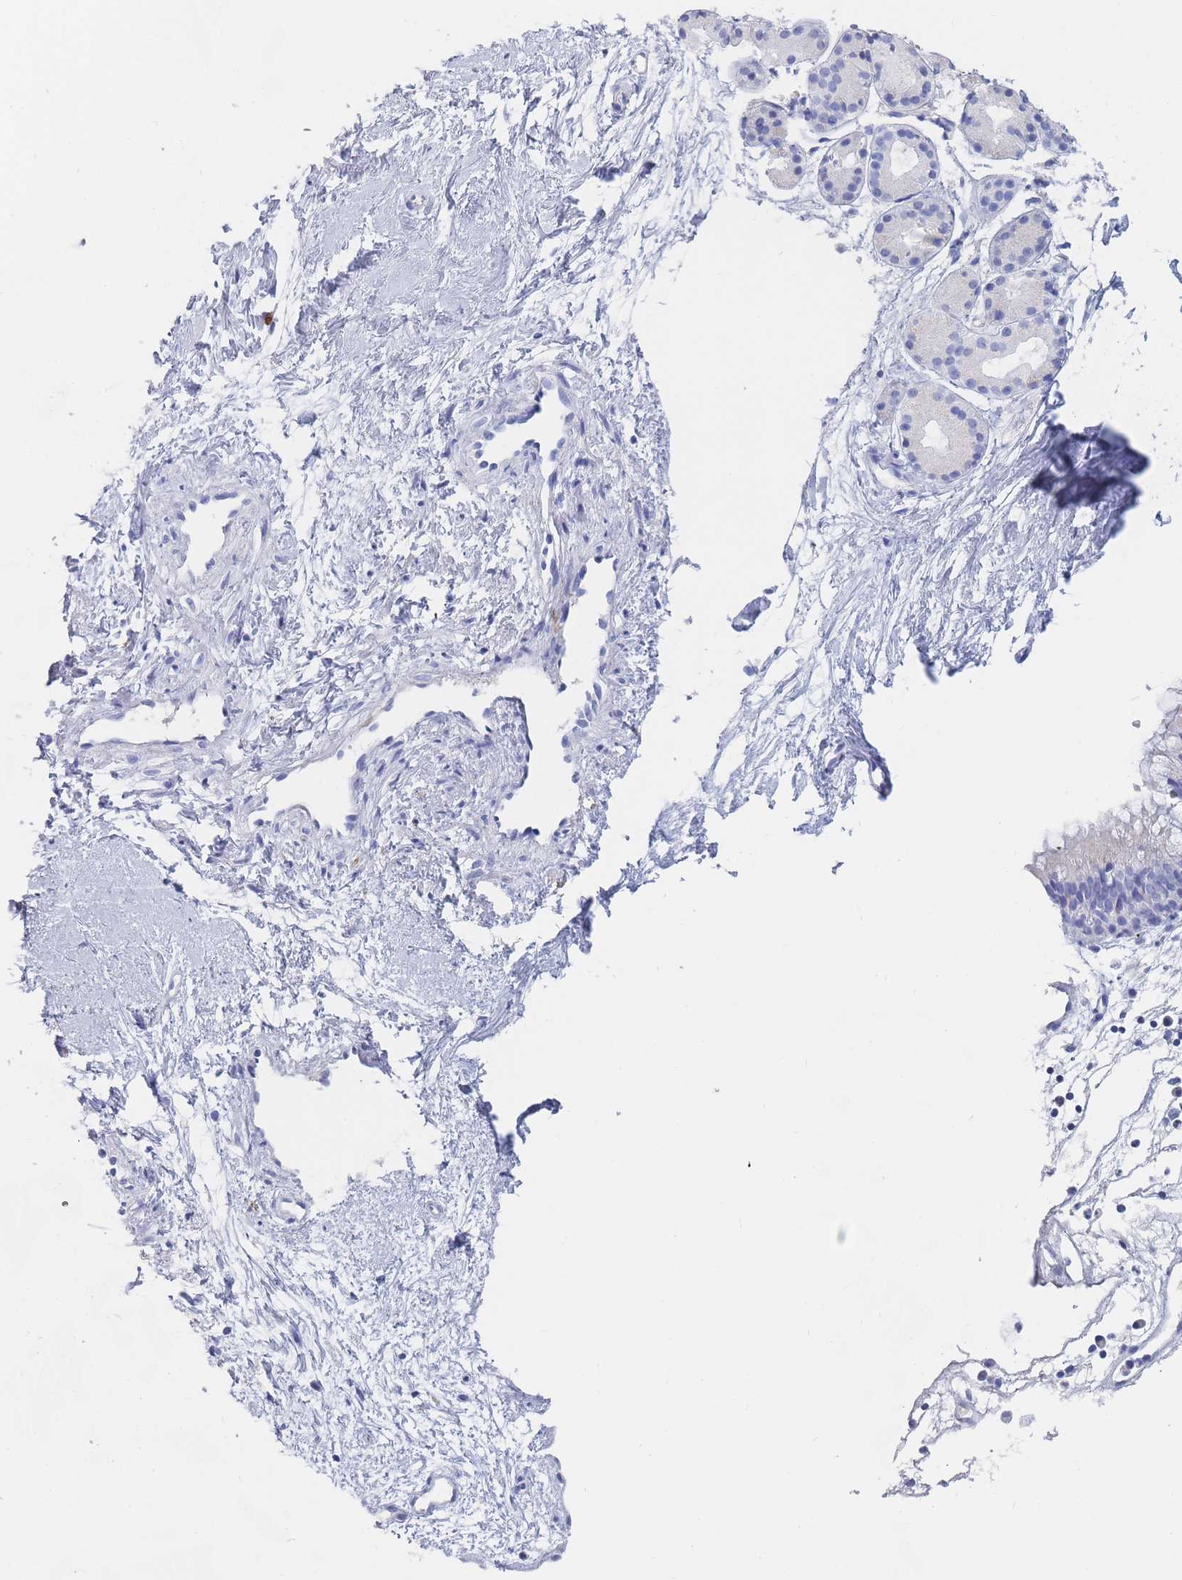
{"staining": {"intensity": "negative", "quantity": "none", "location": "none"}, "tissue": "nasopharynx", "cell_type": "Respiratory epithelial cells", "image_type": "normal", "snomed": [{"axis": "morphology", "description": "Normal tissue, NOS"}, {"axis": "topography", "description": "Nasopharynx"}], "caption": "Nasopharynx stained for a protein using immunohistochemistry (IHC) exhibits no expression respiratory epithelial cells.", "gene": "SLC25A35", "patient": {"sex": "male", "age": 82}}